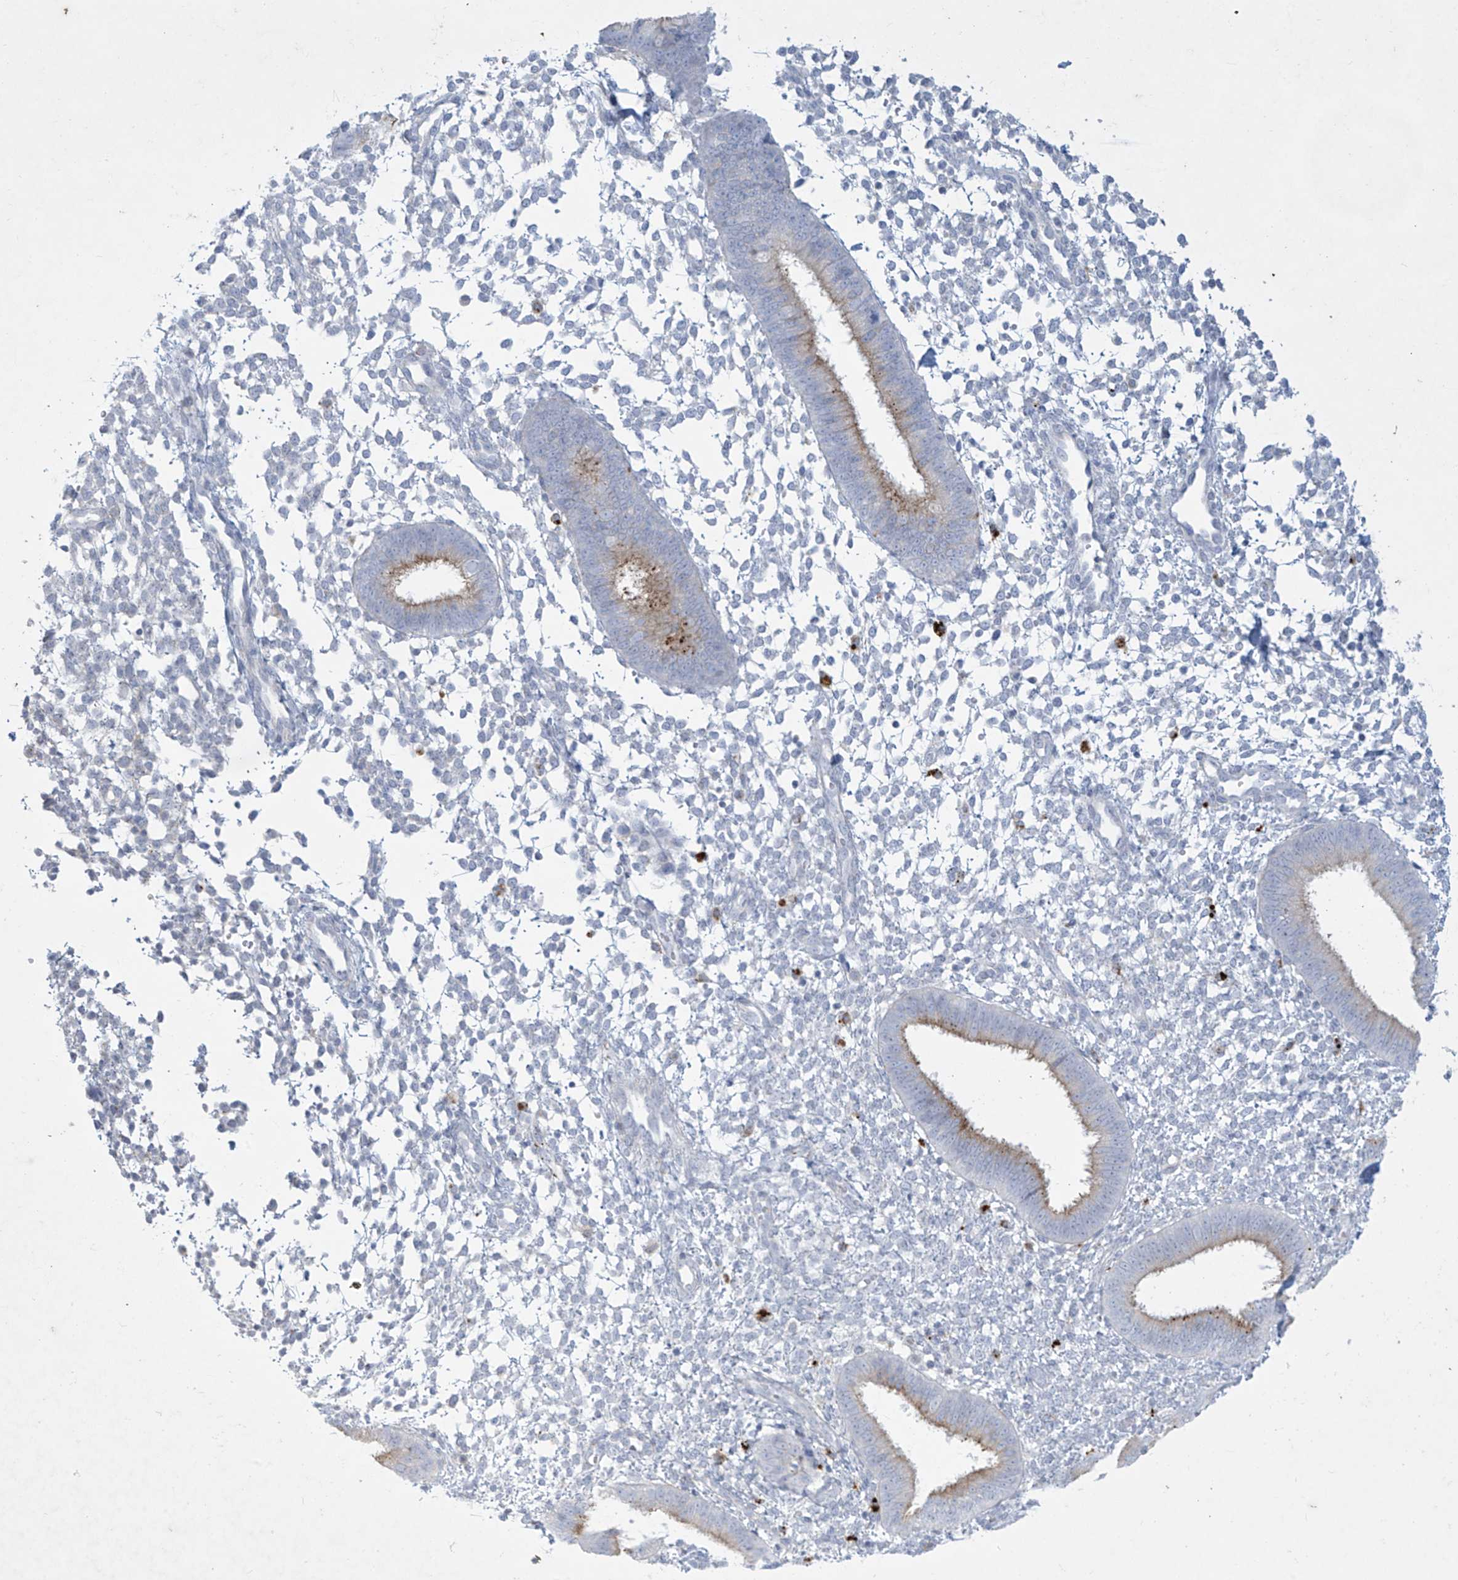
{"staining": {"intensity": "negative", "quantity": "none", "location": "none"}, "tissue": "endometrium", "cell_type": "Cells in endometrial stroma", "image_type": "normal", "snomed": [{"axis": "morphology", "description": "Normal tissue, NOS"}, {"axis": "topography", "description": "Uterus"}, {"axis": "topography", "description": "Endometrium"}], "caption": "This is a photomicrograph of immunohistochemistry staining of normal endometrium, which shows no expression in cells in endometrial stroma.", "gene": "GPR137C", "patient": {"sex": "female", "age": 48}}